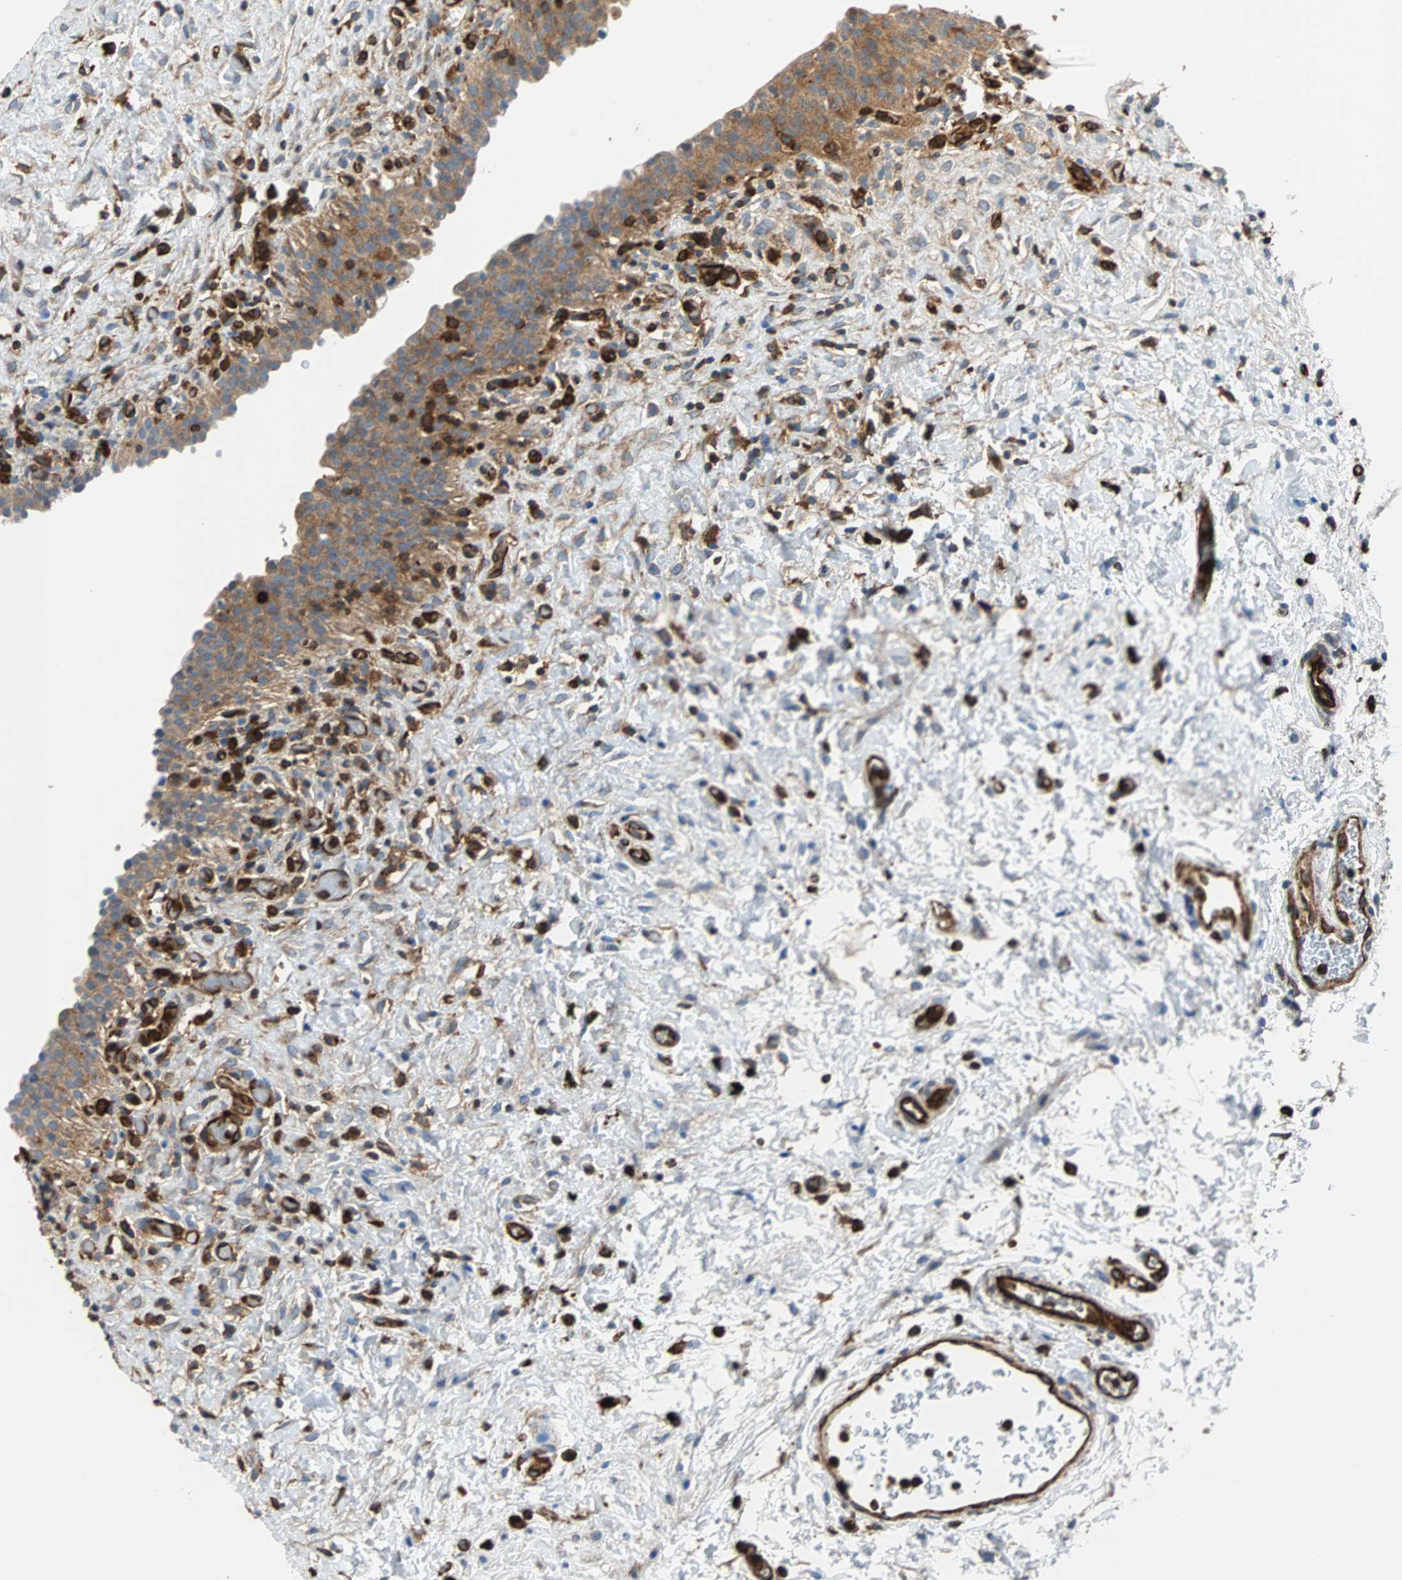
{"staining": {"intensity": "weak", "quantity": ">75%", "location": "cytoplasmic/membranous"}, "tissue": "urinary bladder", "cell_type": "Urothelial cells", "image_type": "normal", "snomed": [{"axis": "morphology", "description": "Normal tissue, NOS"}, {"axis": "topography", "description": "Urinary bladder"}], "caption": "Immunohistochemistry (IHC) image of benign human urinary bladder stained for a protein (brown), which shows low levels of weak cytoplasmic/membranous staining in approximately >75% of urothelial cells.", "gene": "PLCG2", "patient": {"sex": "male", "age": 51}}